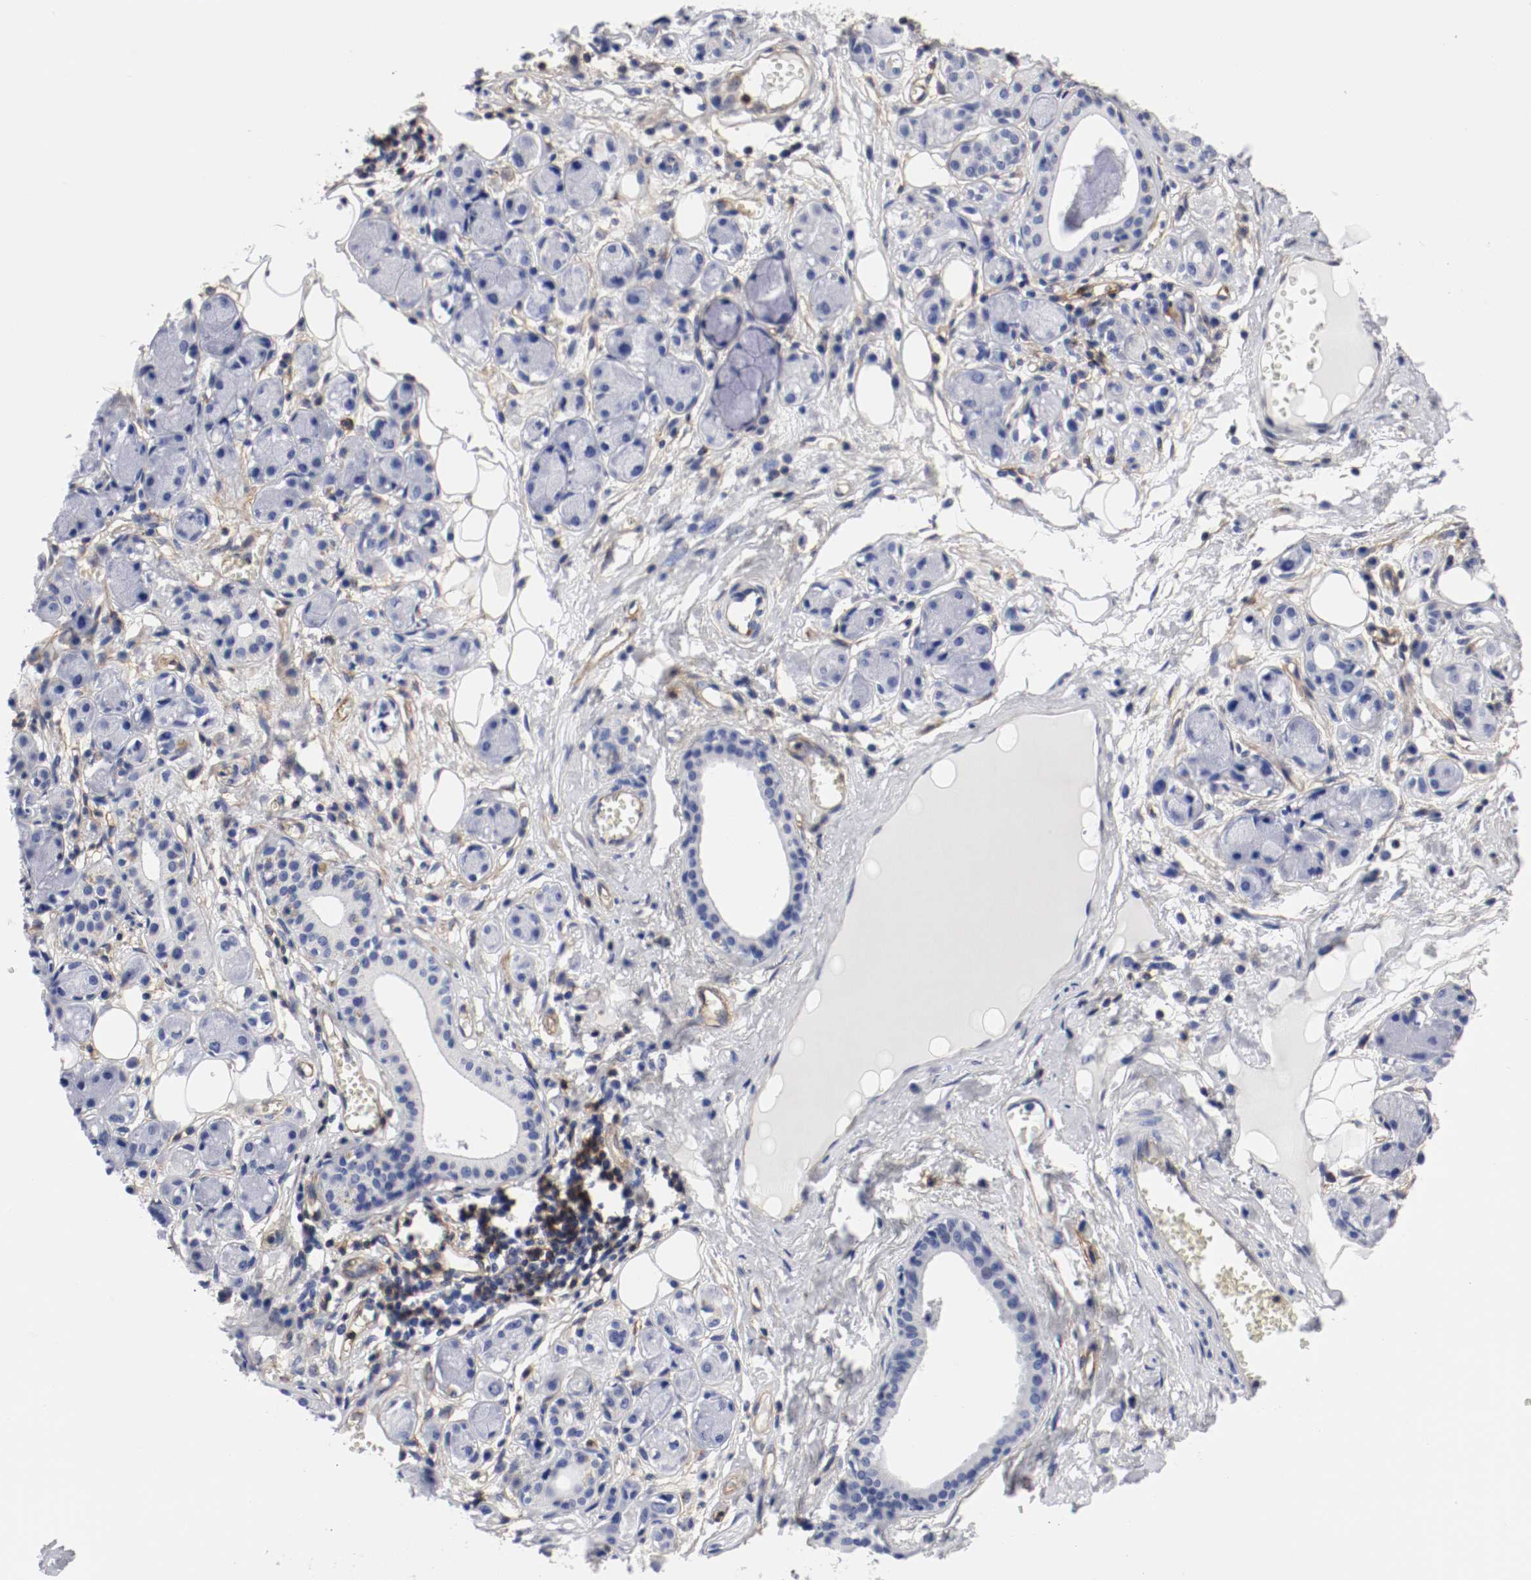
{"staining": {"intensity": "negative", "quantity": "none", "location": "none"}, "tissue": "adipose tissue", "cell_type": "Adipocytes", "image_type": "normal", "snomed": [{"axis": "morphology", "description": "Normal tissue, NOS"}, {"axis": "morphology", "description": "Inflammation, NOS"}, {"axis": "topography", "description": "Vascular tissue"}, {"axis": "topography", "description": "Salivary gland"}], "caption": "High power microscopy micrograph of an IHC micrograph of benign adipose tissue, revealing no significant positivity in adipocytes.", "gene": "IFITM1", "patient": {"sex": "female", "age": 75}}